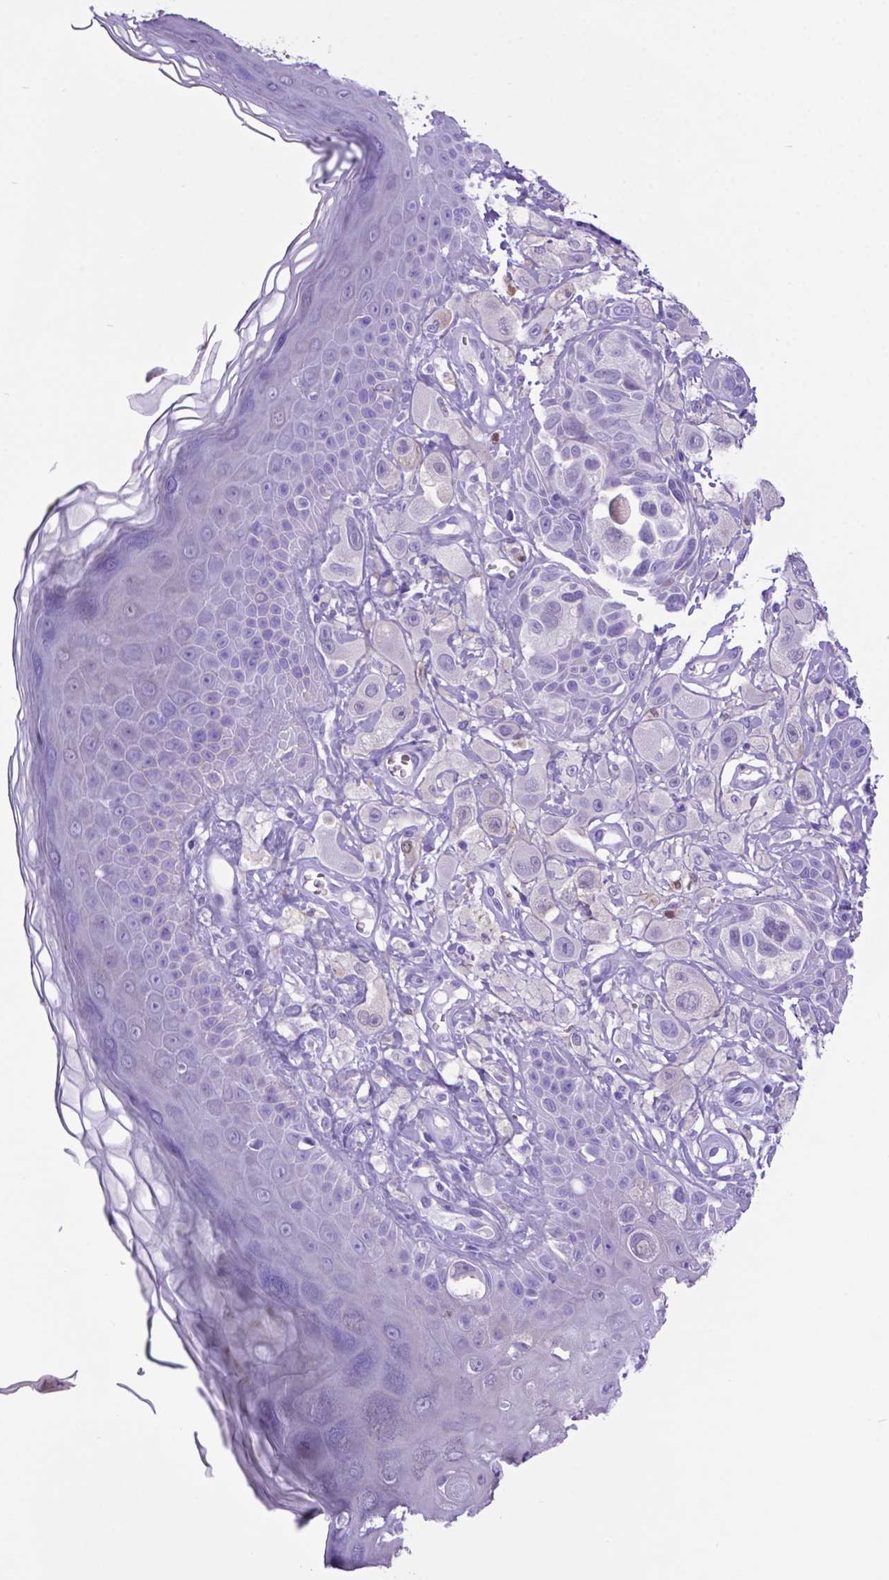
{"staining": {"intensity": "negative", "quantity": "none", "location": "none"}, "tissue": "melanoma", "cell_type": "Tumor cells", "image_type": "cancer", "snomed": [{"axis": "morphology", "description": "Malignant melanoma, NOS"}, {"axis": "topography", "description": "Skin"}], "caption": "Immunohistochemistry (IHC) histopathology image of neoplastic tissue: melanoma stained with DAB shows no significant protein expression in tumor cells. Nuclei are stained in blue.", "gene": "LZTR1", "patient": {"sex": "male", "age": 67}}